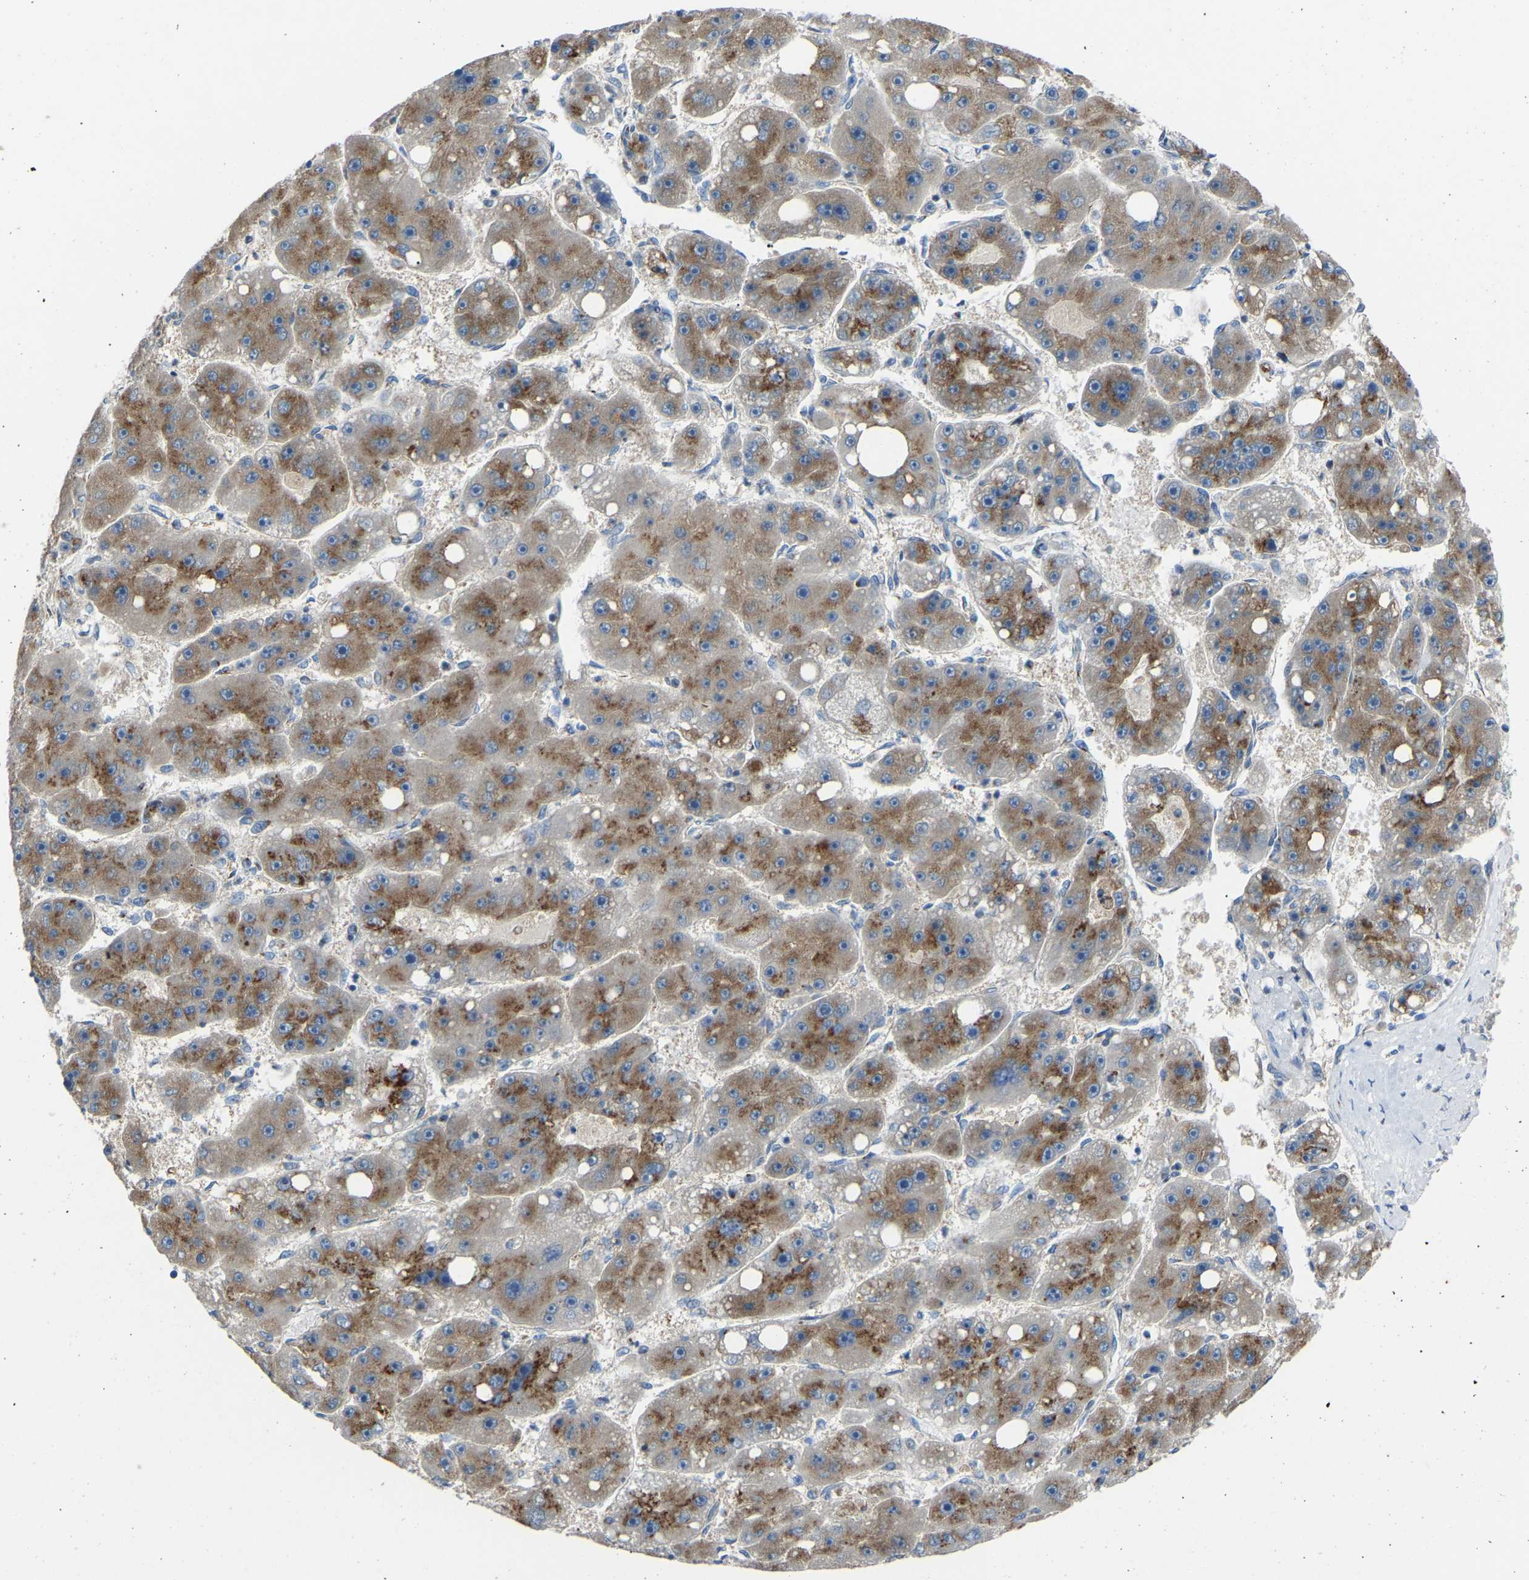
{"staining": {"intensity": "moderate", "quantity": ">75%", "location": "cytoplasmic/membranous"}, "tissue": "liver cancer", "cell_type": "Tumor cells", "image_type": "cancer", "snomed": [{"axis": "morphology", "description": "Carcinoma, Hepatocellular, NOS"}, {"axis": "topography", "description": "Liver"}], "caption": "Protein expression analysis of liver cancer (hepatocellular carcinoma) demonstrates moderate cytoplasmic/membranous expression in about >75% of tumor cells. The staining is performed using DAB brown chromogen to label protein expression. The nuclei are counter-stained blue using hematoxylin.", "gene": "CANT1", "patient": {"sex": "female", "age": 61}}